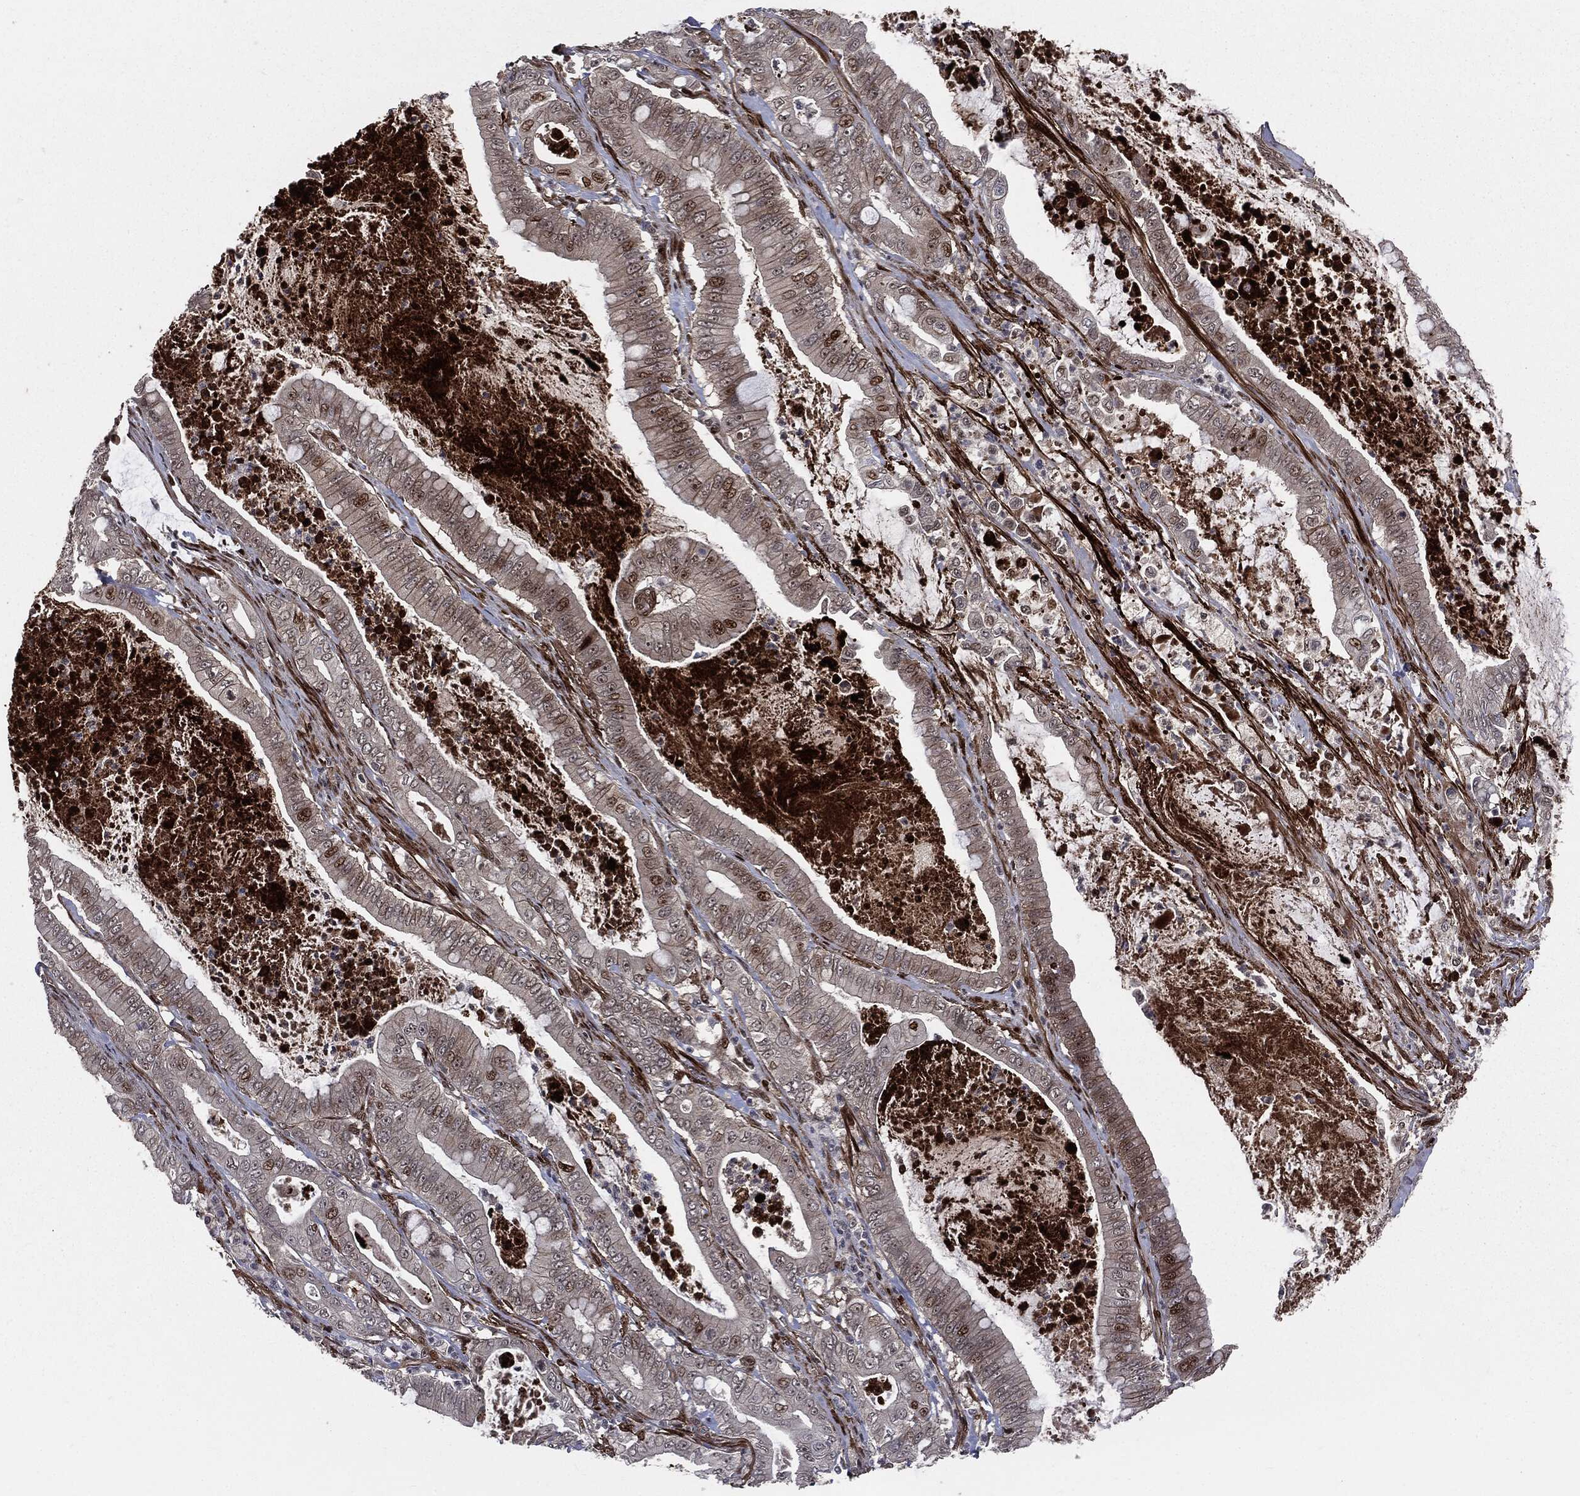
{"staining": {"intensity": "moderate", "quantity": "<25%", "location": "nuclear"}, "tissue": "pancreatic cancer", "cell_type": "Tumor cells", "image_type": "cancer", "snomed": [{"axis": "morphology", "description": "Adenocarcinoma, NOS"}, {"axis": "topography", "description": "Pancreas"}], "caption": "This is a photomicrograph of immunohistochemistry (IHC) staining of pancreatic adenocarcinoma, which shows moderate positivity in the nuclear of tumor cells.", "gene": "SMAD4", "patient": {"sex": "male", "age": 71}}